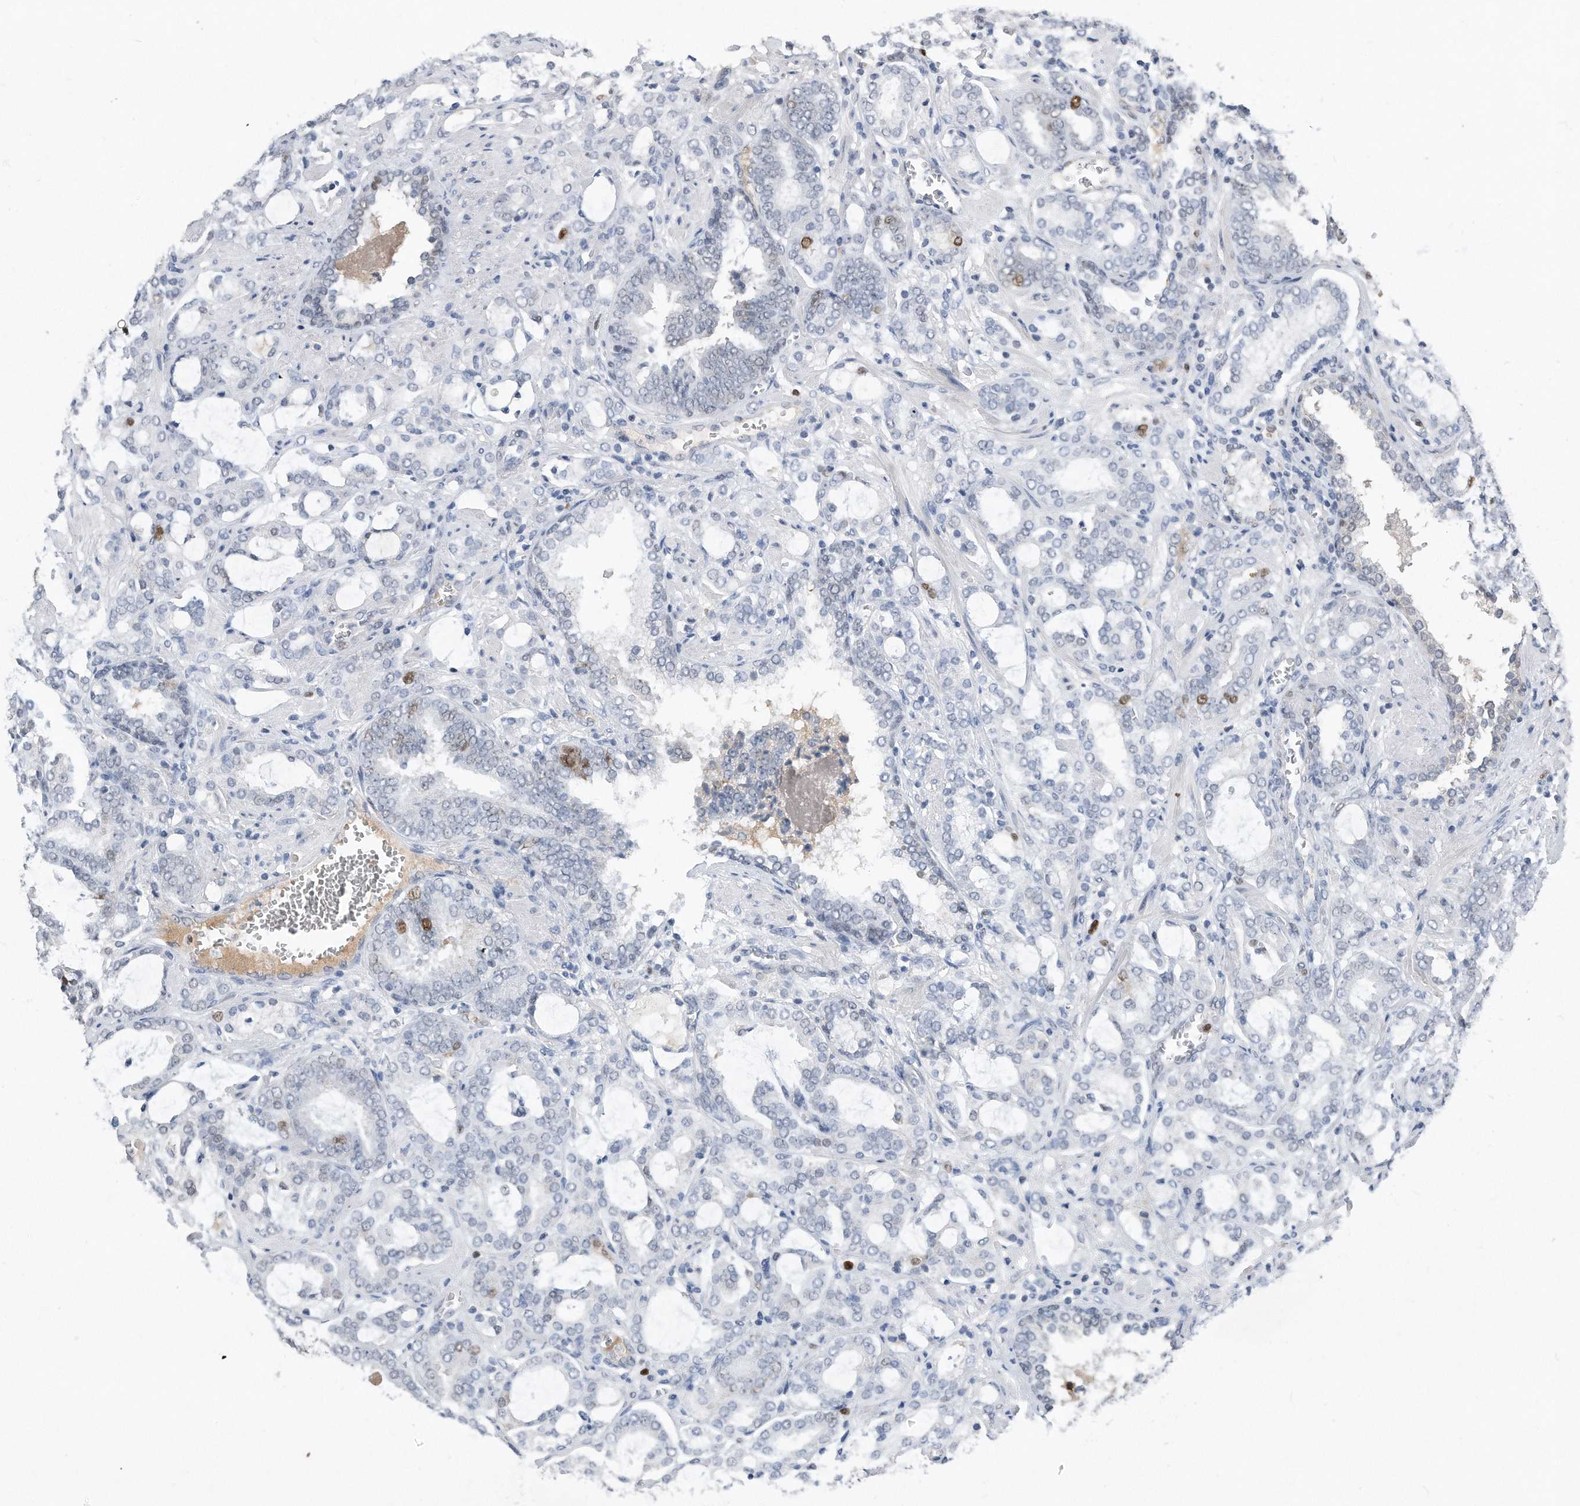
{"staining": {"intensity": "negative", "quantity": "none", "location": "none"}, "tissue": "prostate cancer", "cell_type": "Tumor cells", "image_type": "cancer", "snomed": [{"axis": "morphology", "description": "Adenocarcinoma, High grade"}, {"axis": "topography", "description": "Prostate and seminal vesicle, NOS"}], "caption": "Prostate adenocarcinoma (high-grade) stained for a protein using IHC shows no positivity tumor cells.", "gene": "PCNA", "patient": {"sex": "male", "age": 67}}